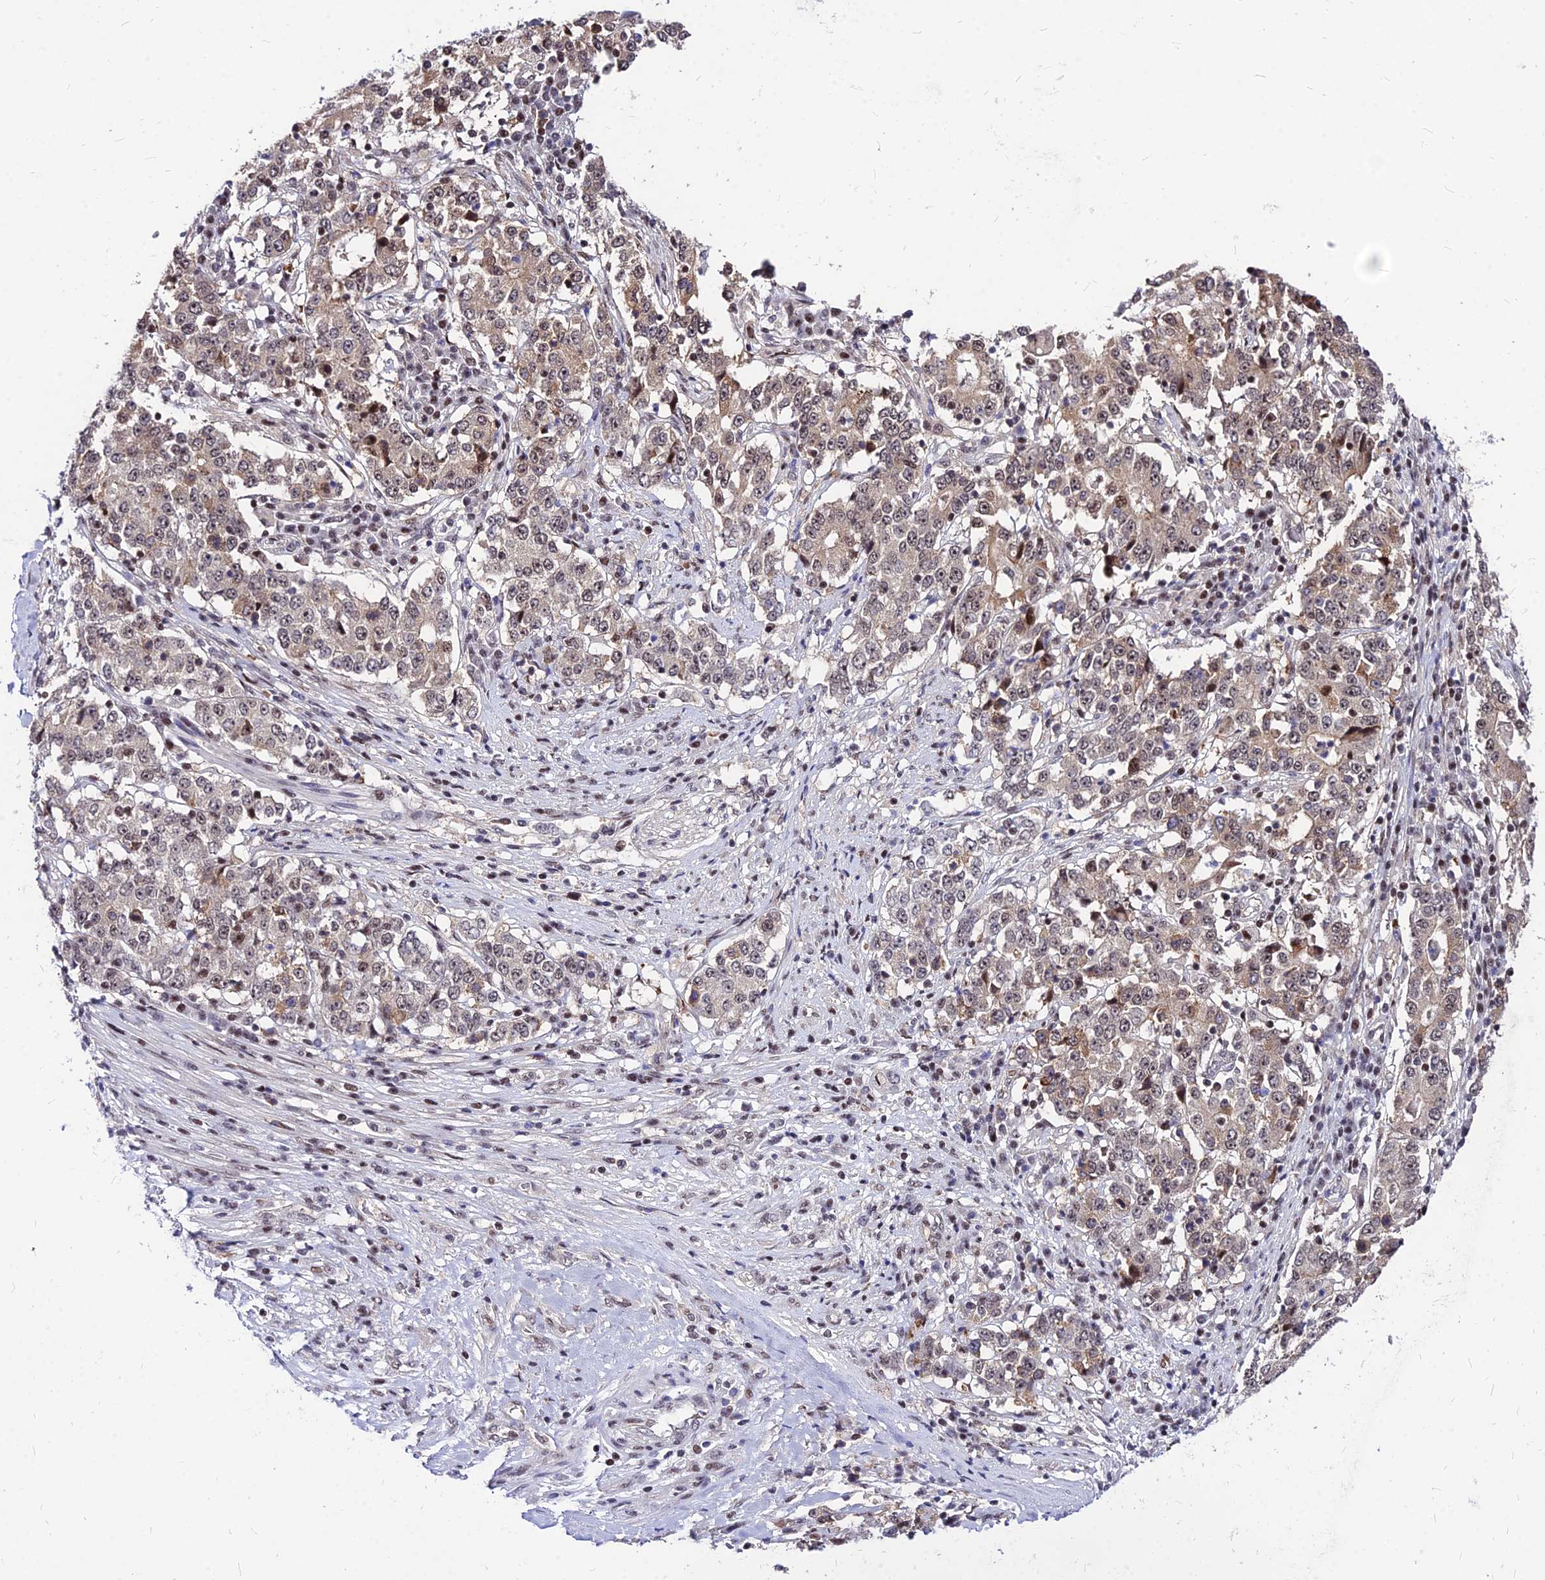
{"staining": {"intensity": "weak", "quantity": ">75%", "location": "cytoplasmic/membranous,nuclear"}, "tissue": "stomach cancer", "cell_type": "Tumor cells", "image_type": "cancer", "snomed": [{"axis": "morphology", "description": "Adenocarcinoma, NOS"}, {"axis": "topography", "description": "Stomach"}], "caption": "Immunohistochemistry (IHC) image of neoplastic tissue: stomach cancer stained using IHC displays low levels of weak protein expression localized specifically in the cytoplasmic/membranous and nuclear of tumor cells, appearing as a cytoplasmic/membranous and nuclear brown color.", "gene": "DDX55", "patient": {"sex": "male", "age": 59}}